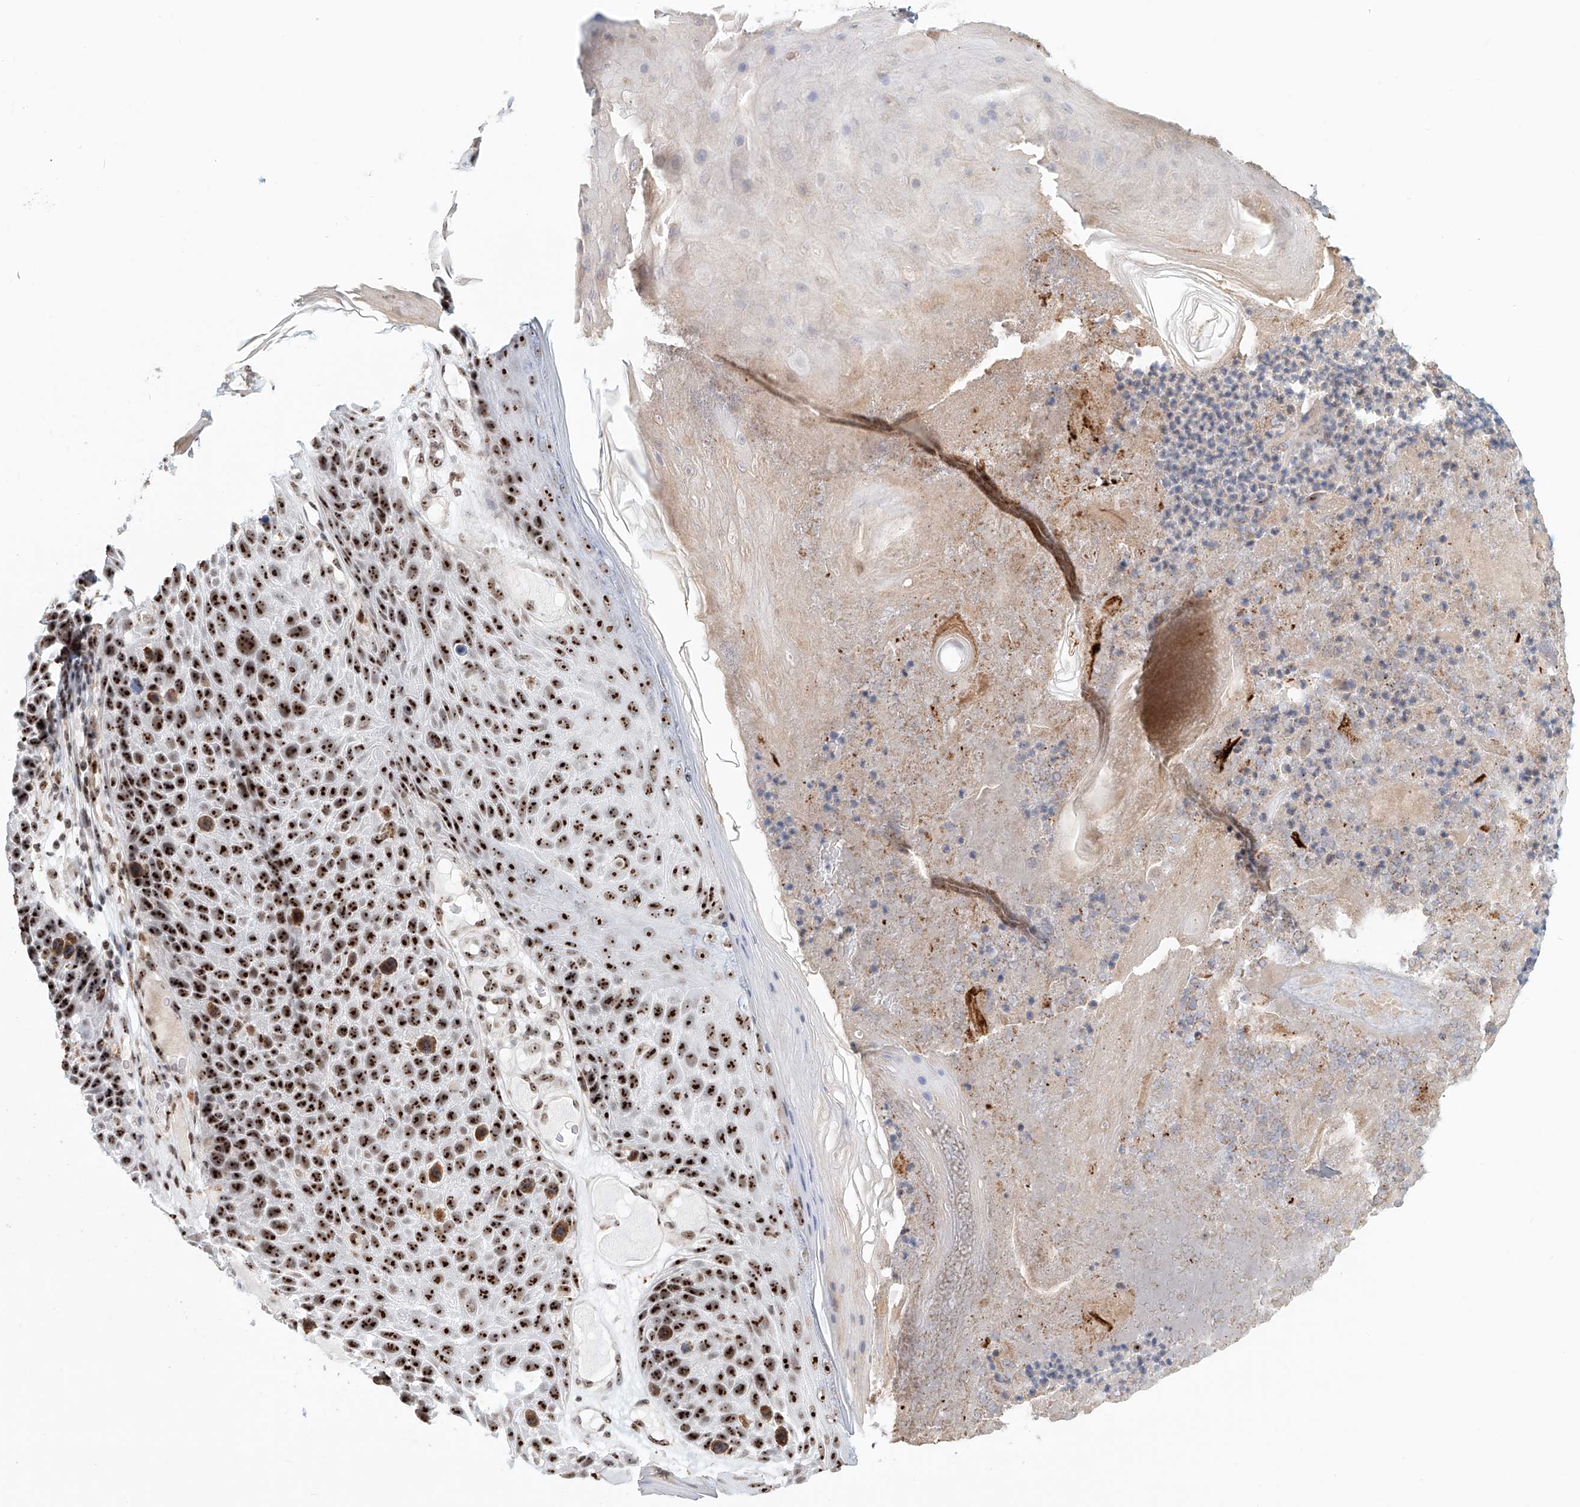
{"staining": {"intensity": "strong", "quantity": ">75%", "location": "nuclear"}, "tissue": "skin cancer", "cell_type": "Tumor cells", "image_type": "cancer", "snomed": [{"axis": "morphology", "description": "Squamous cell carcinoma, NOS"}, {"axis": "topography", "description": "Skin"}], "caption": "Immunohistochemical staining of skin cancer (squamous cell carcinoma) demonstrates high levels of strong nuclear expression in about >75% of tumor cells.", "gene": "PRUNE2", "patient": {"sex": "female", "age": 88}}